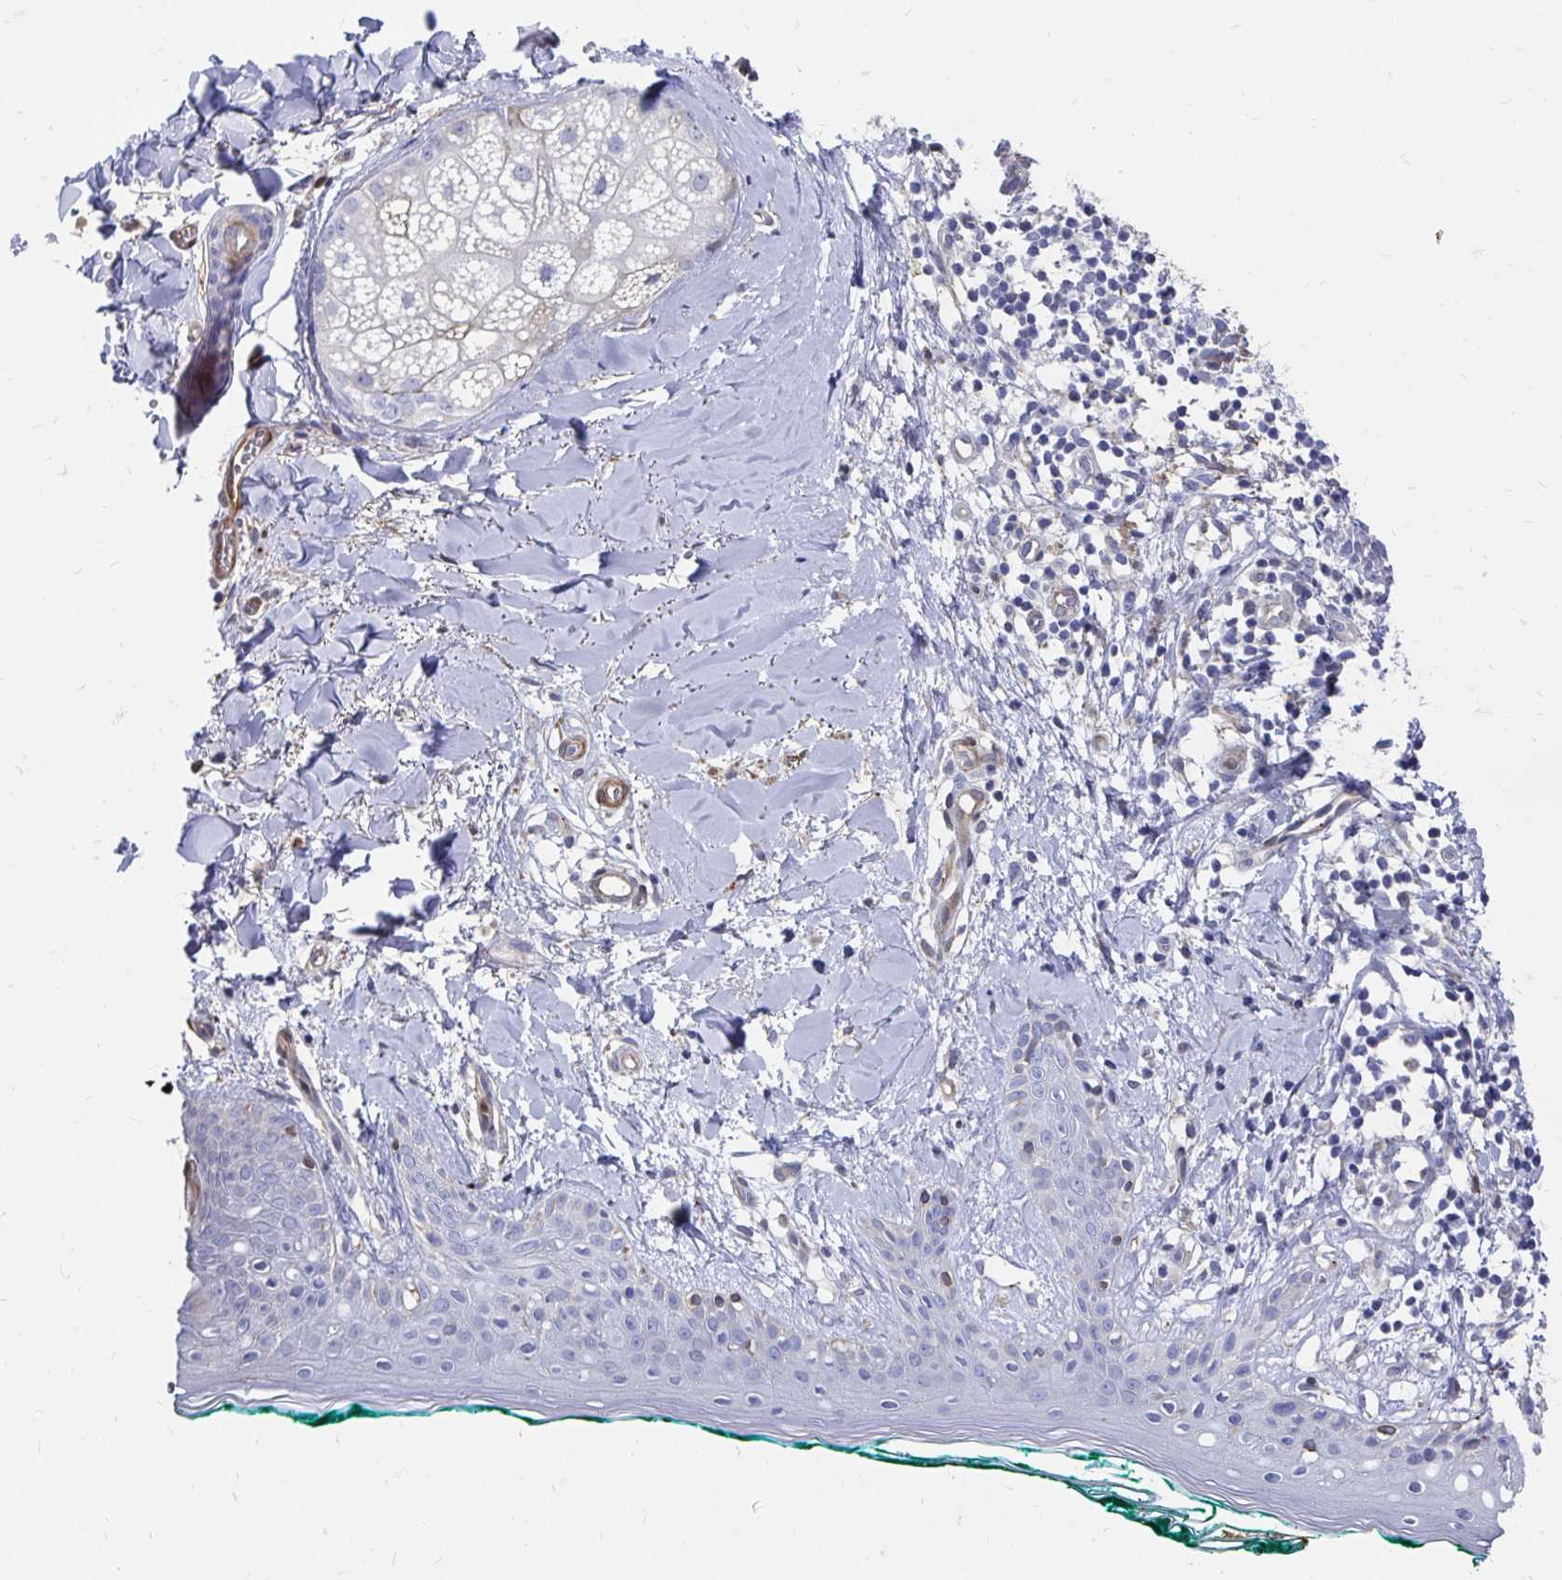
{"staining": {"intensity": "negative", "quantity": "none", "location": "none"}, "tissue": "skin", "cell_type": "Fibroblasts", "image_type": "normal", "snomed": [{"axis": "morphology", "description": "Normal tissue, NOS"}, {"axis": "topography", "description": "Skin"}], "caption": "High power microscopy histopathology image of an immunohistochemistry (IHC) image of normal skin, revealing no significant staining in fibroblasts. (Brightfield microscopy of DAB immunohistochemistry at high magnification).", "gene": "CDKL1", "patient": {"sex": "female", "age": 34}}